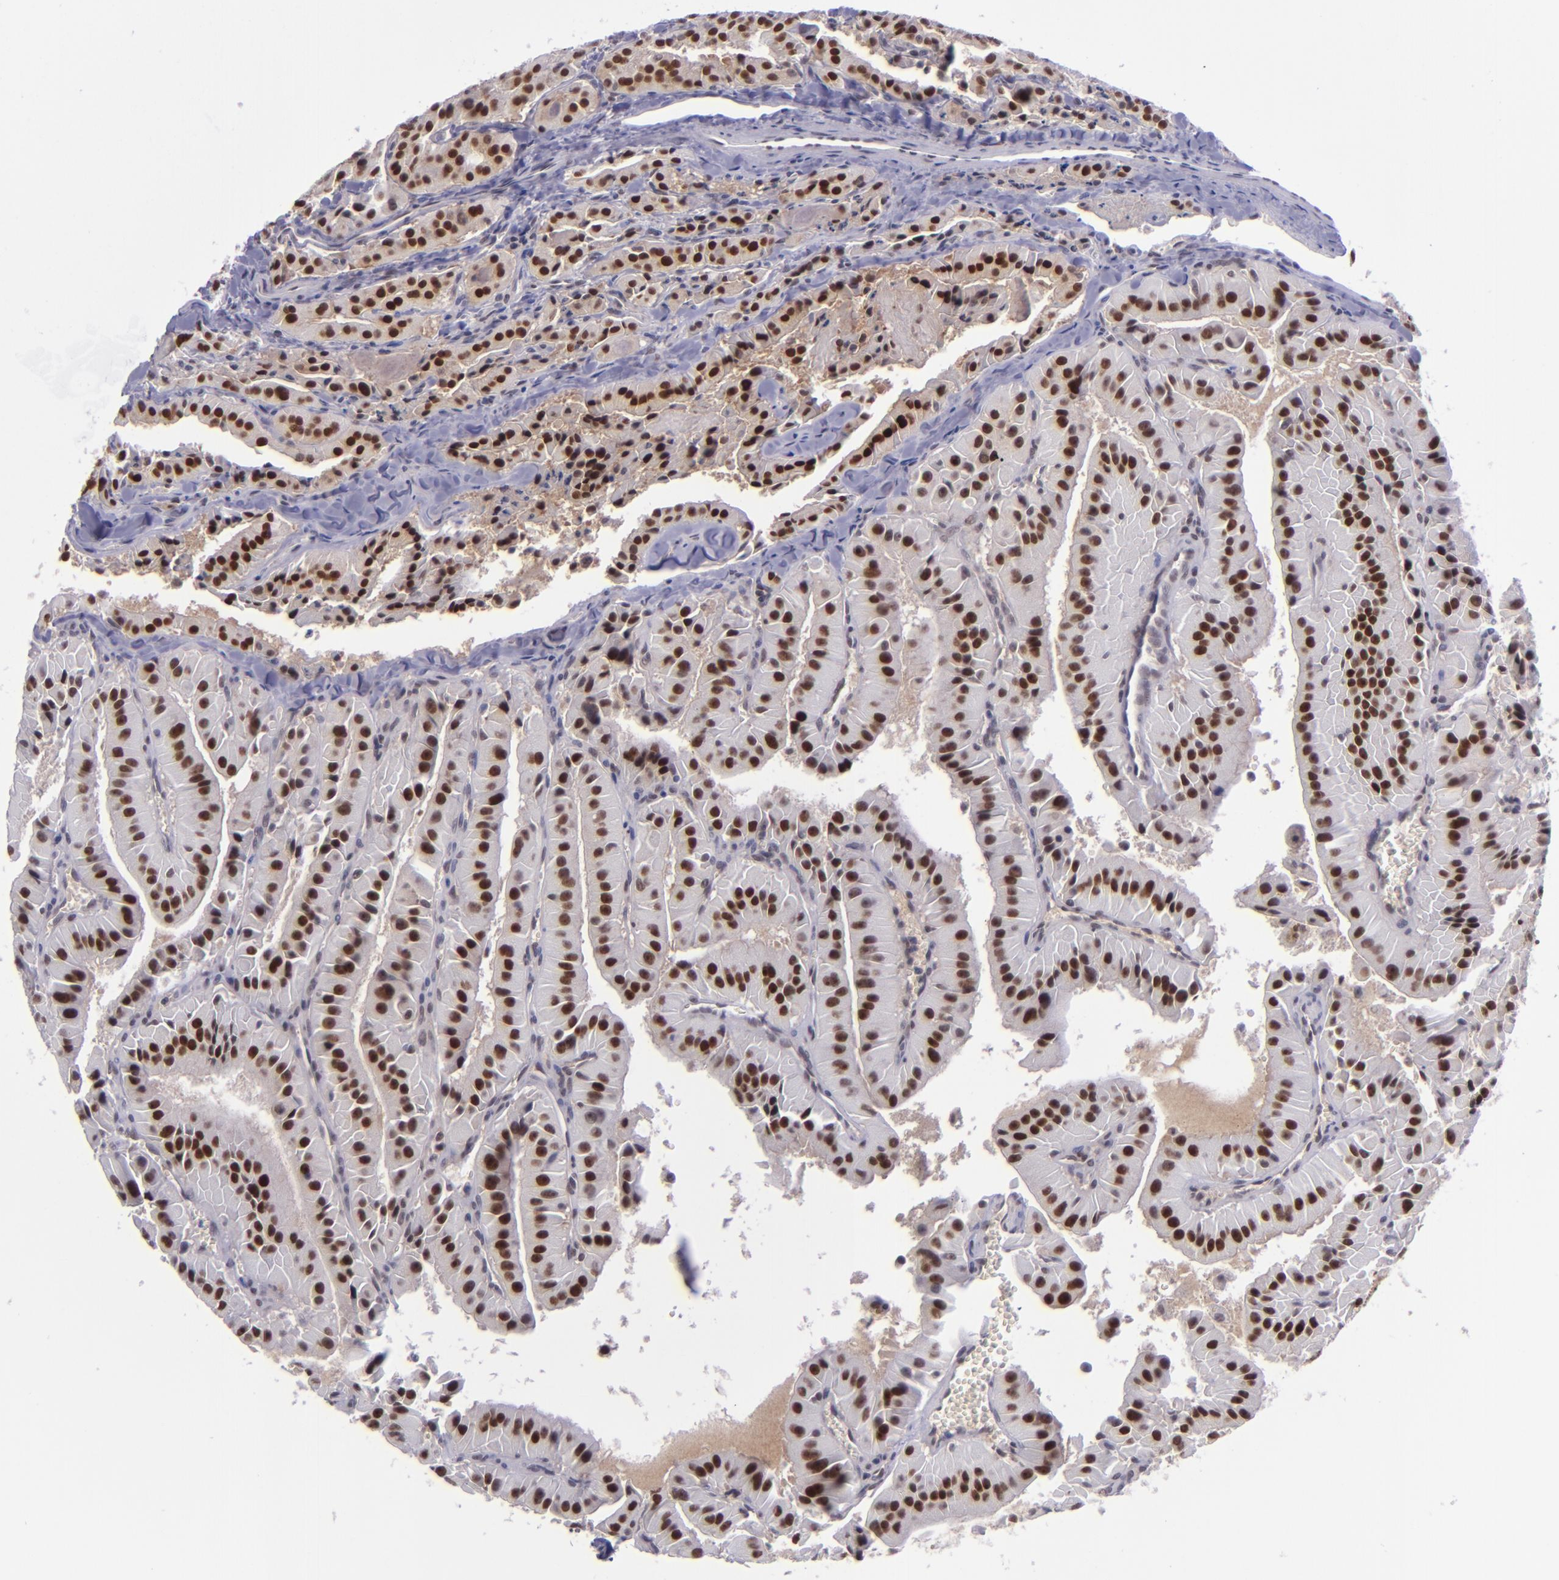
{"staining": {"intensity": "strong", "quantity": ">75%", "location": "cytoplasmic/membranous,nuclear"}, "tissue": "thyroid cancer", "cell_type": "Tumor cells", "image_type": "cancer", "snomed": [{"axis": "morphology", "description": "Carcinoma, NOS"}, {"axis": "topography", "description": "Thyroid gland"}], "caption": "Human thyroid carcinoma stained for a protein (brown) reveals strong cytoplasmic/membranous and nuclear positive staining in approximately >75% of tumor cells.", "gene": "BAG1", "patient": {"sex": "male", "age": 76}}